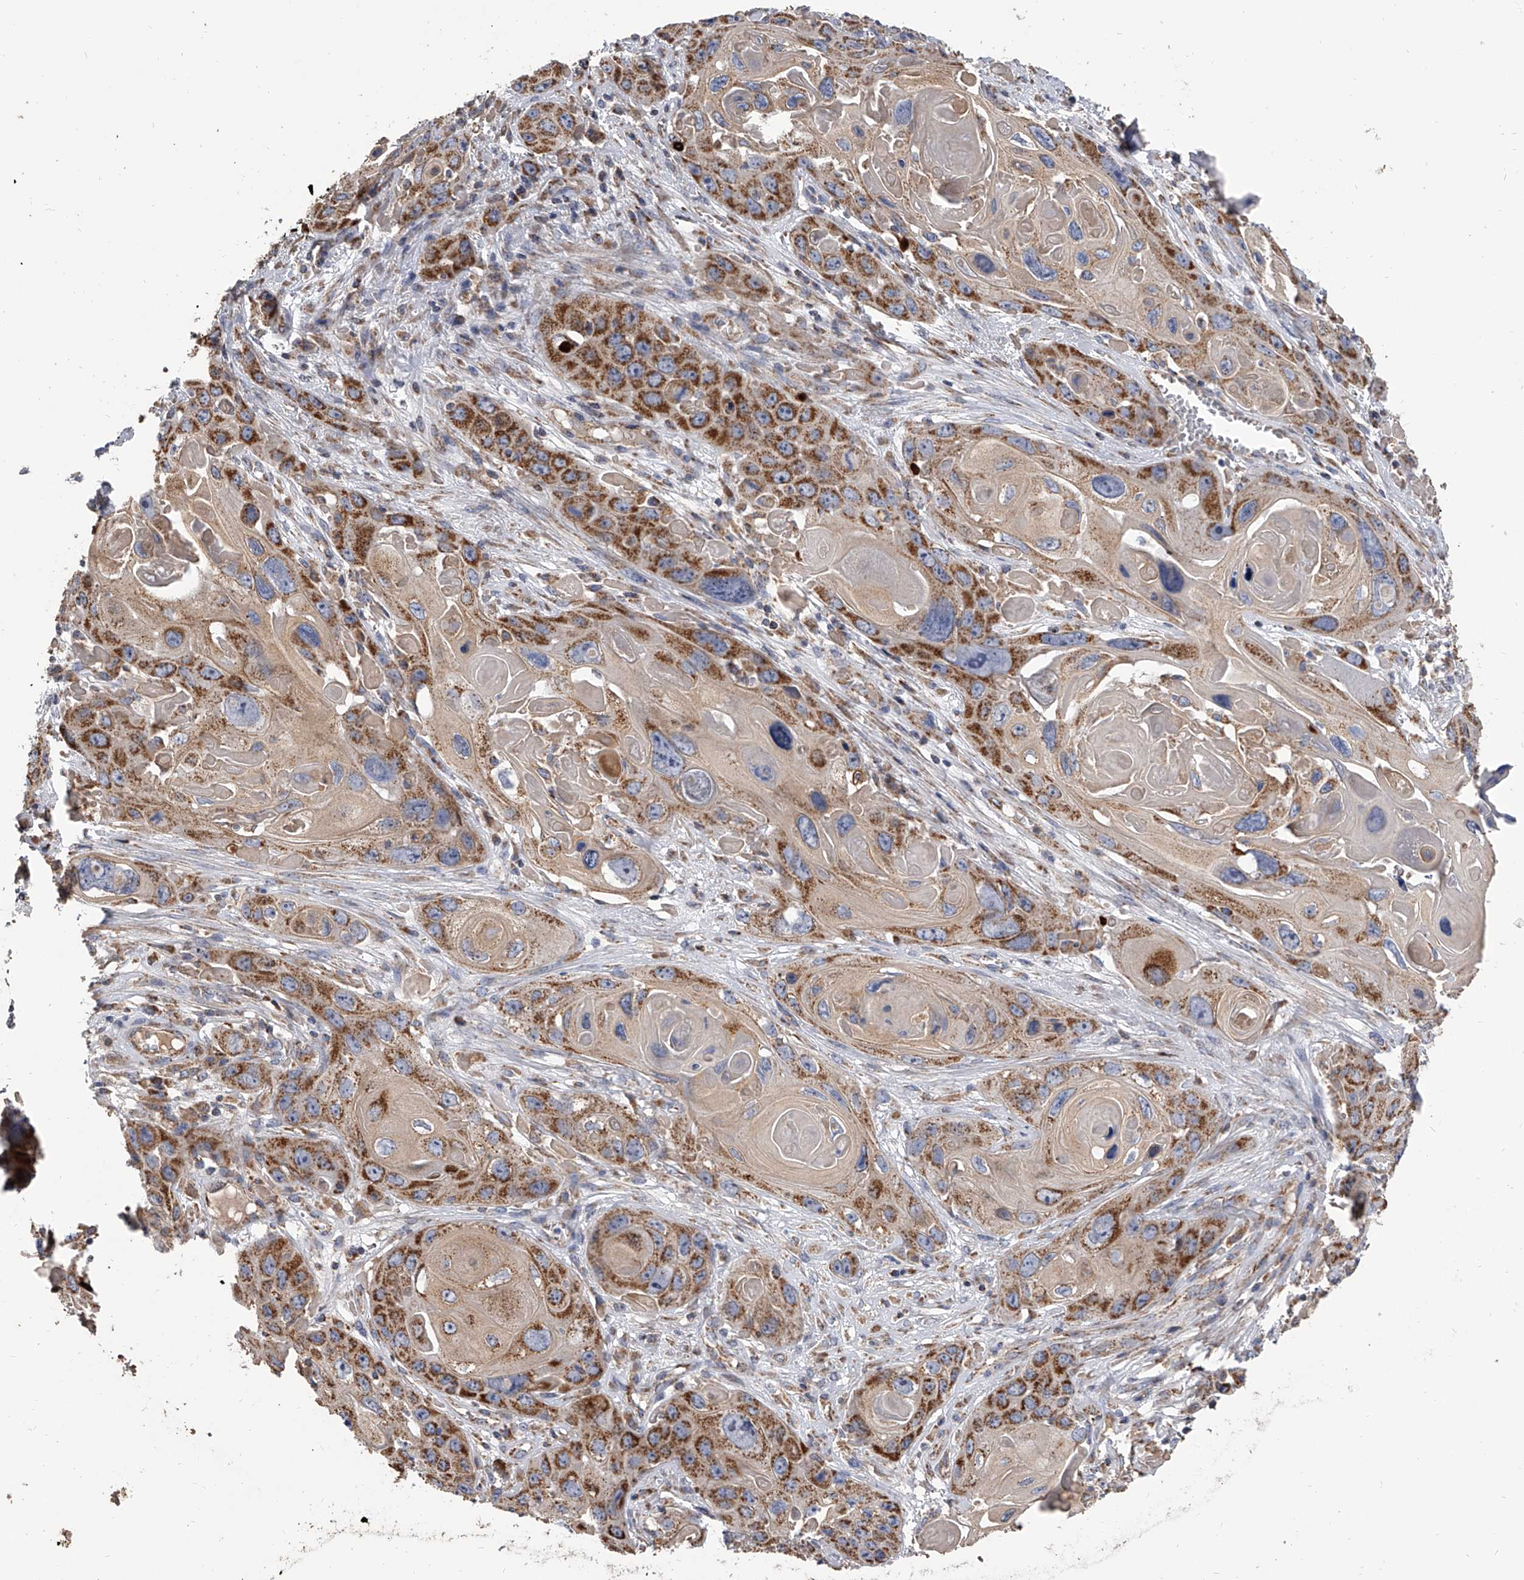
{"staining": {"intensity": "moderate", "quantity": ">75%", "location": "cytoplasmic/membranous"}, "tissue": "skin cancer", "cell_type": "Tumor cells", "image_type": "cancer", "snomed": [{"axis": "morphology", "description": "Squamous cell carcinoma, NOS"}, {"axis": "topography", "description": "Skin"}], "caption": "Human skin squamous cell carcinoma stained with a protein marker shows moderate staining in tumor cells.", "gene": "MRPL28", "patient": {"sex": "male", "age": 55}}